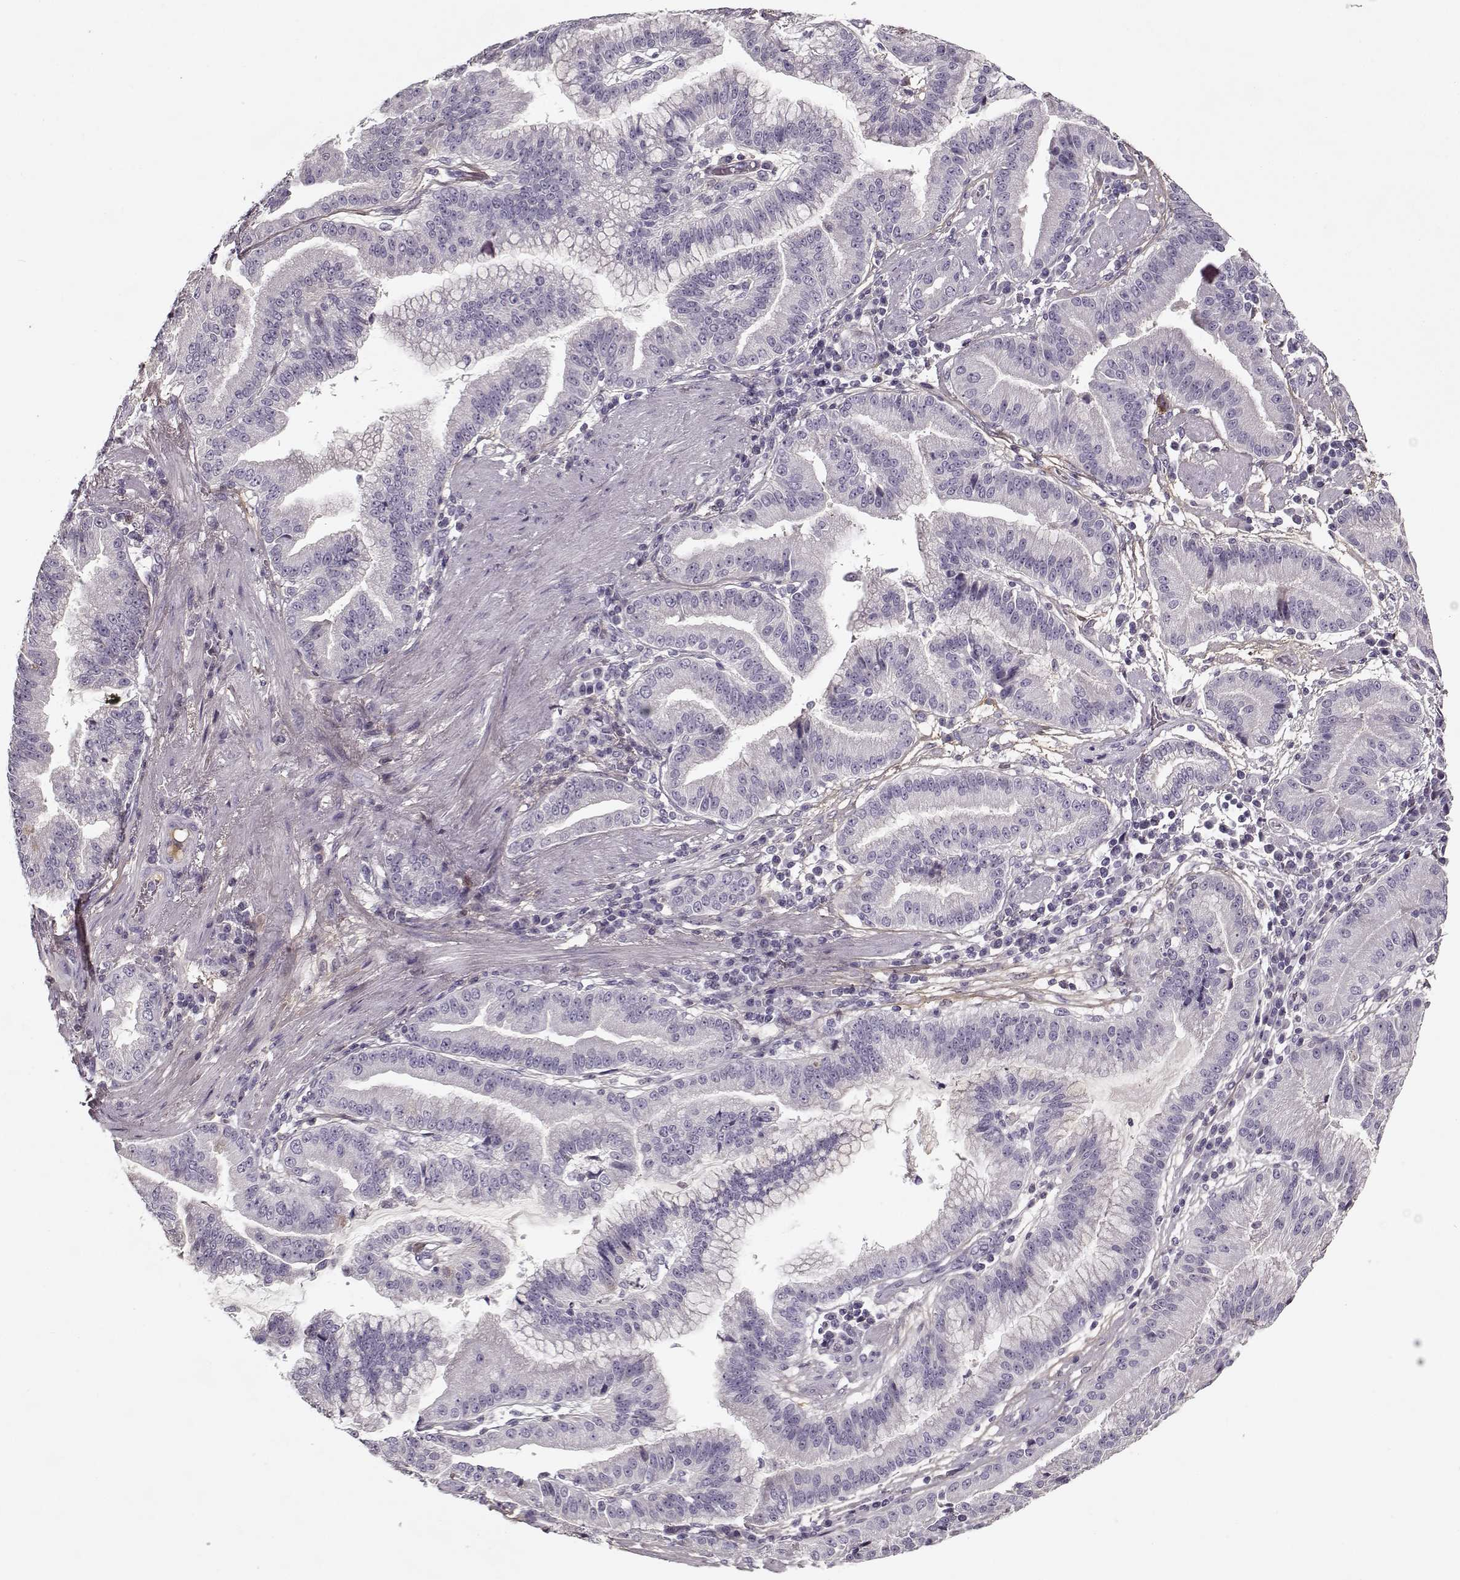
{"staining": {"intensity": "negative", "quantity": "none", "location": "none"}, "tissue": "stomach cancer", "cell_type": "Tumor cells", "image_type": "cancer", "snomed": [{"axis": "morphology", "description": "Adenocarcinoma, NOS"}, {"axis": "topography", "description": "Stomach"}], "caption": "Immunohistochemical staining of human stomach cancer exhibits no significant staining in tumor cells. (DAB (3,3'-diaminobenzidine) immunohistochemistry visualized using brightfield microscopy, high magnification).", "gene": "LUM", "patient": {"sex": "male", "age": 83}}